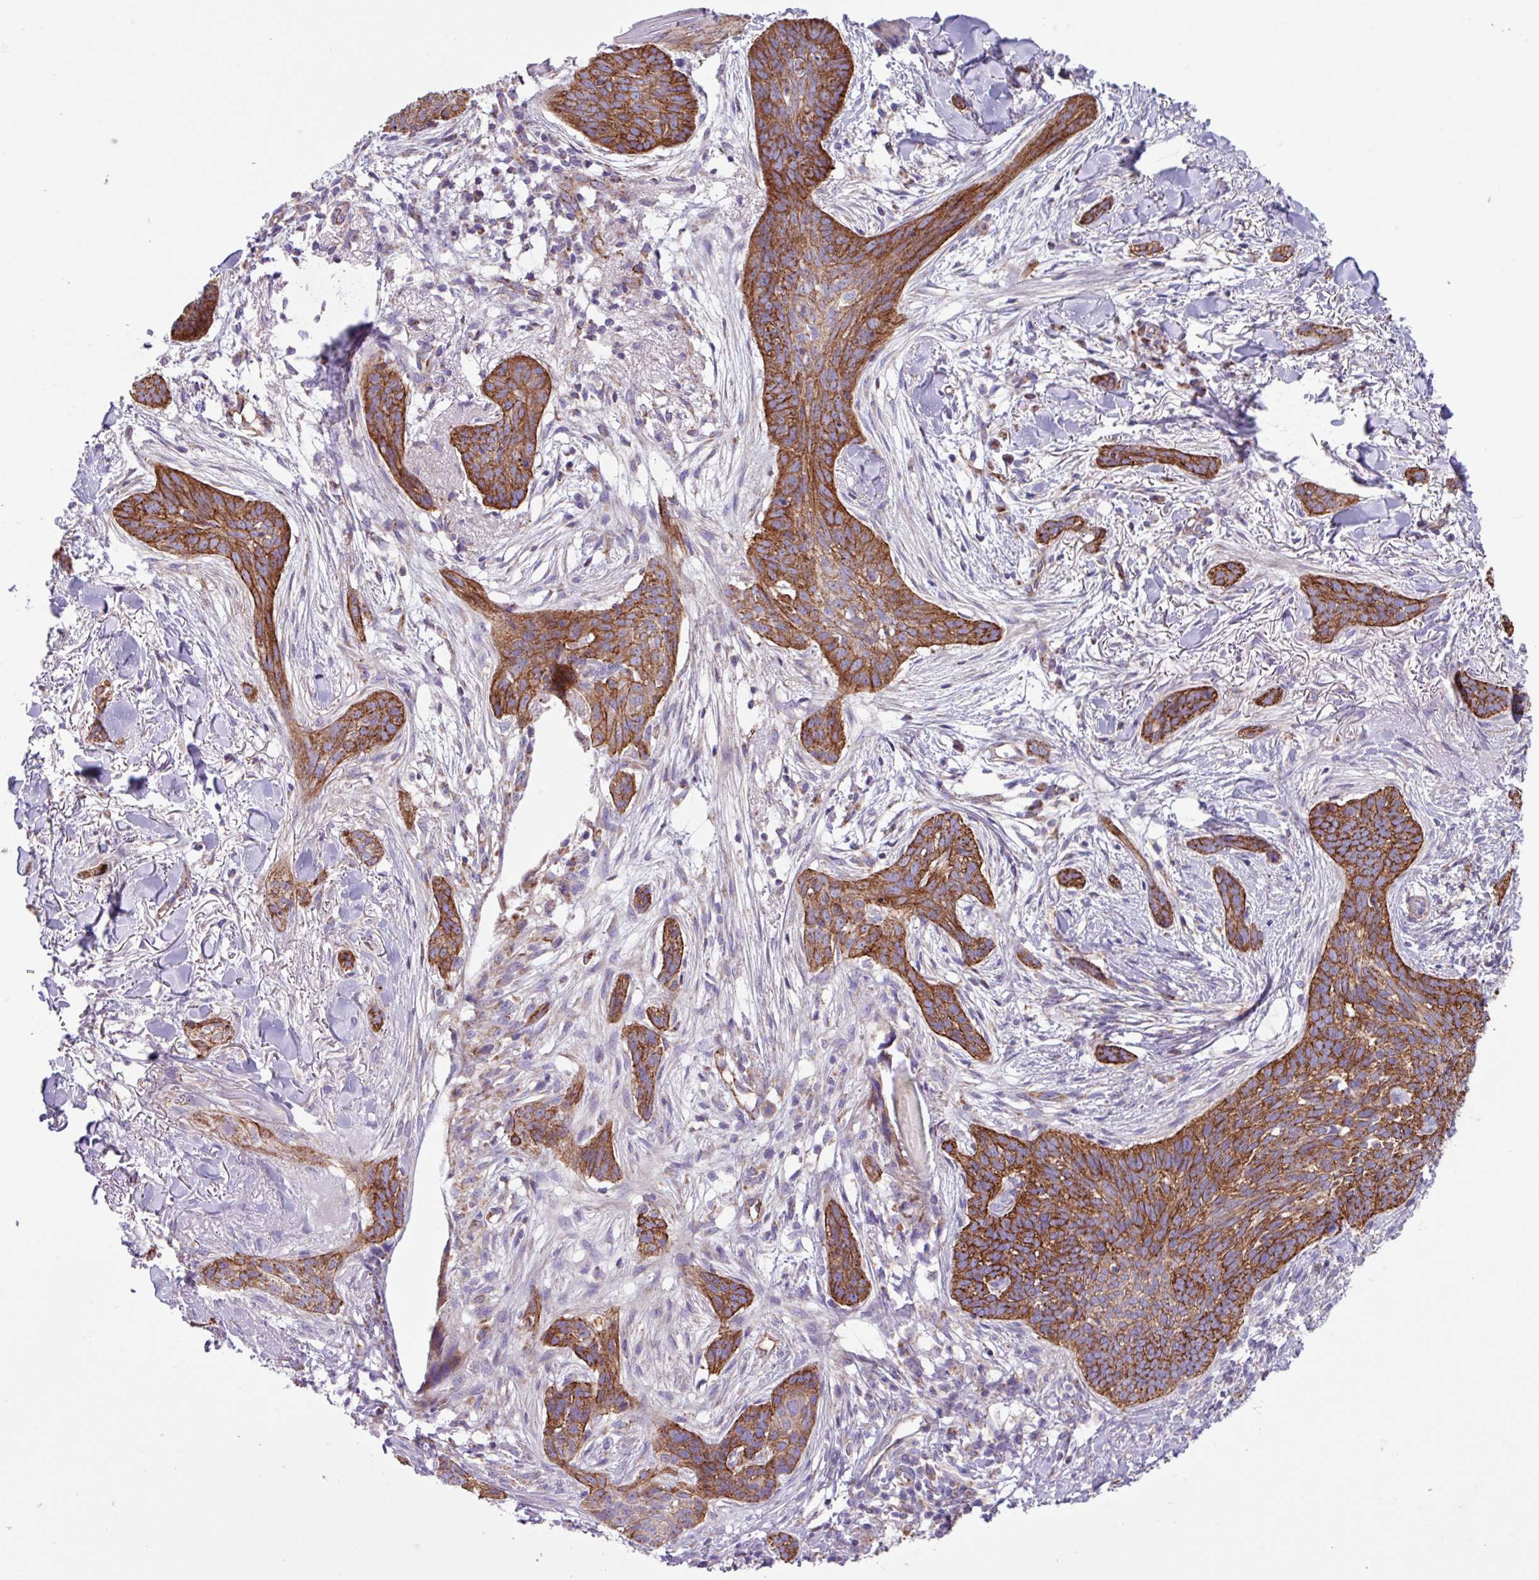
{"staining": {"intensity": "strong", "quantity": ">75%", "location": "cytoplasmic/membranous"}, "tissue": "skin cancer", "cell_type": "Tumor cells", "image_type": "cancer", "snomed": [{"axis": "morphology", "description": "Basal cell carcinoma"}, {"axis": "topography", "description": "Skin"}], "caption": "Tumor cells reveal high levels of strong cytoplasmic/membranous staining in approximately >75% of cells in skin cancer.", "gene": "OTULIN", "patient": {"sex": "male", "age": 52}}